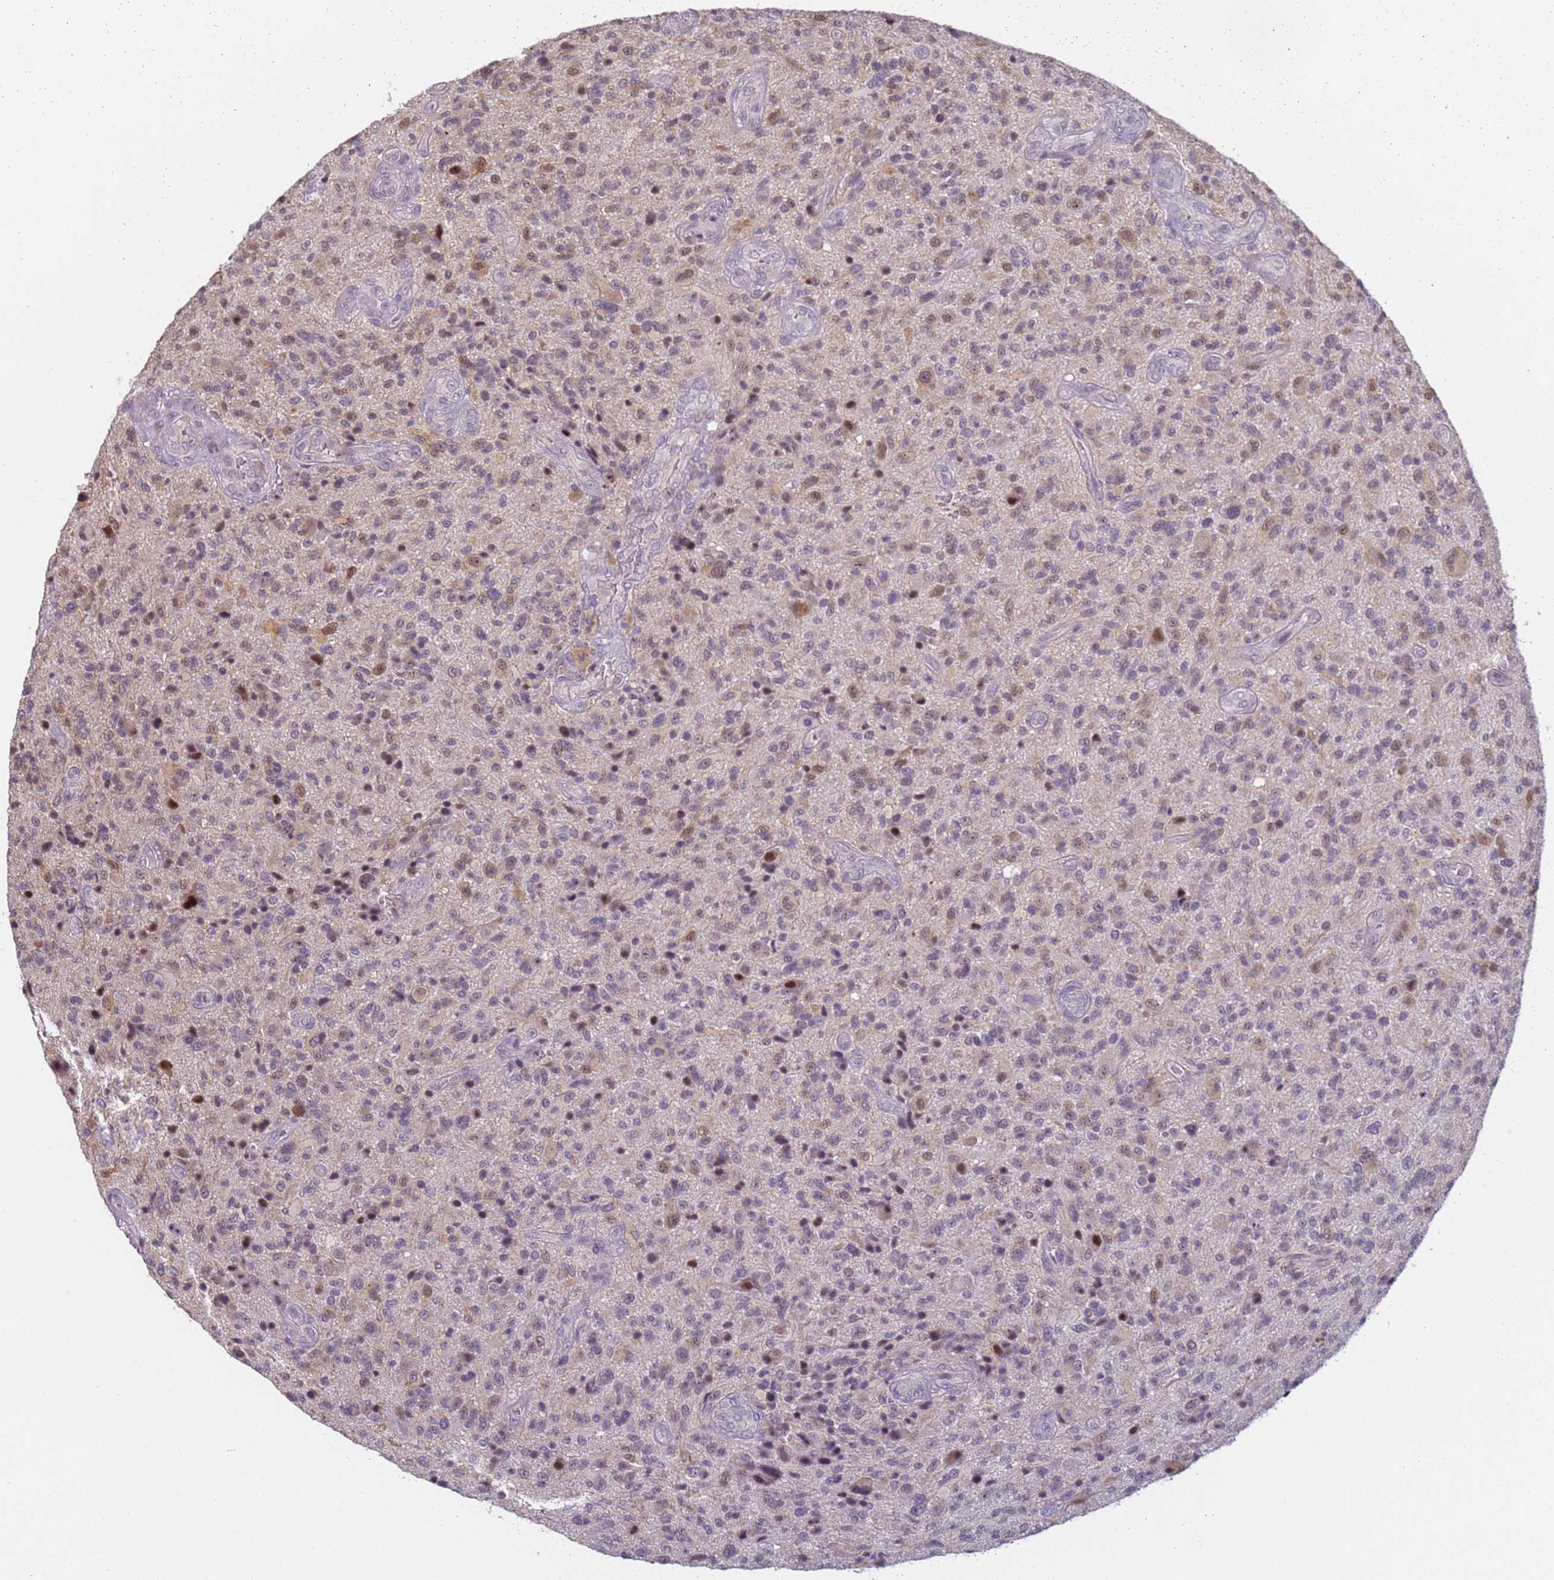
{"staining": {"intensity": "moderate", "quantity": "25%-75%", "location": "cytoplasmic/membranous,nuclear"}, "tissue": "glioma", "cell_type": "Tumor cells", "image_type": "cancer", "snomed": [{"axis": "morphology", "description": "Glioma, malignant, High grade"}, {"axis": "topography", "description": "Brain"}], "caption": "A brown stain shows moderate cytoplasmic/membranous and nuclear expression of a protein in human malignant glioma (high-grade) tumor cells.", "gene": "VWA3A", "patient": {"sex": "male", "age": 47}}